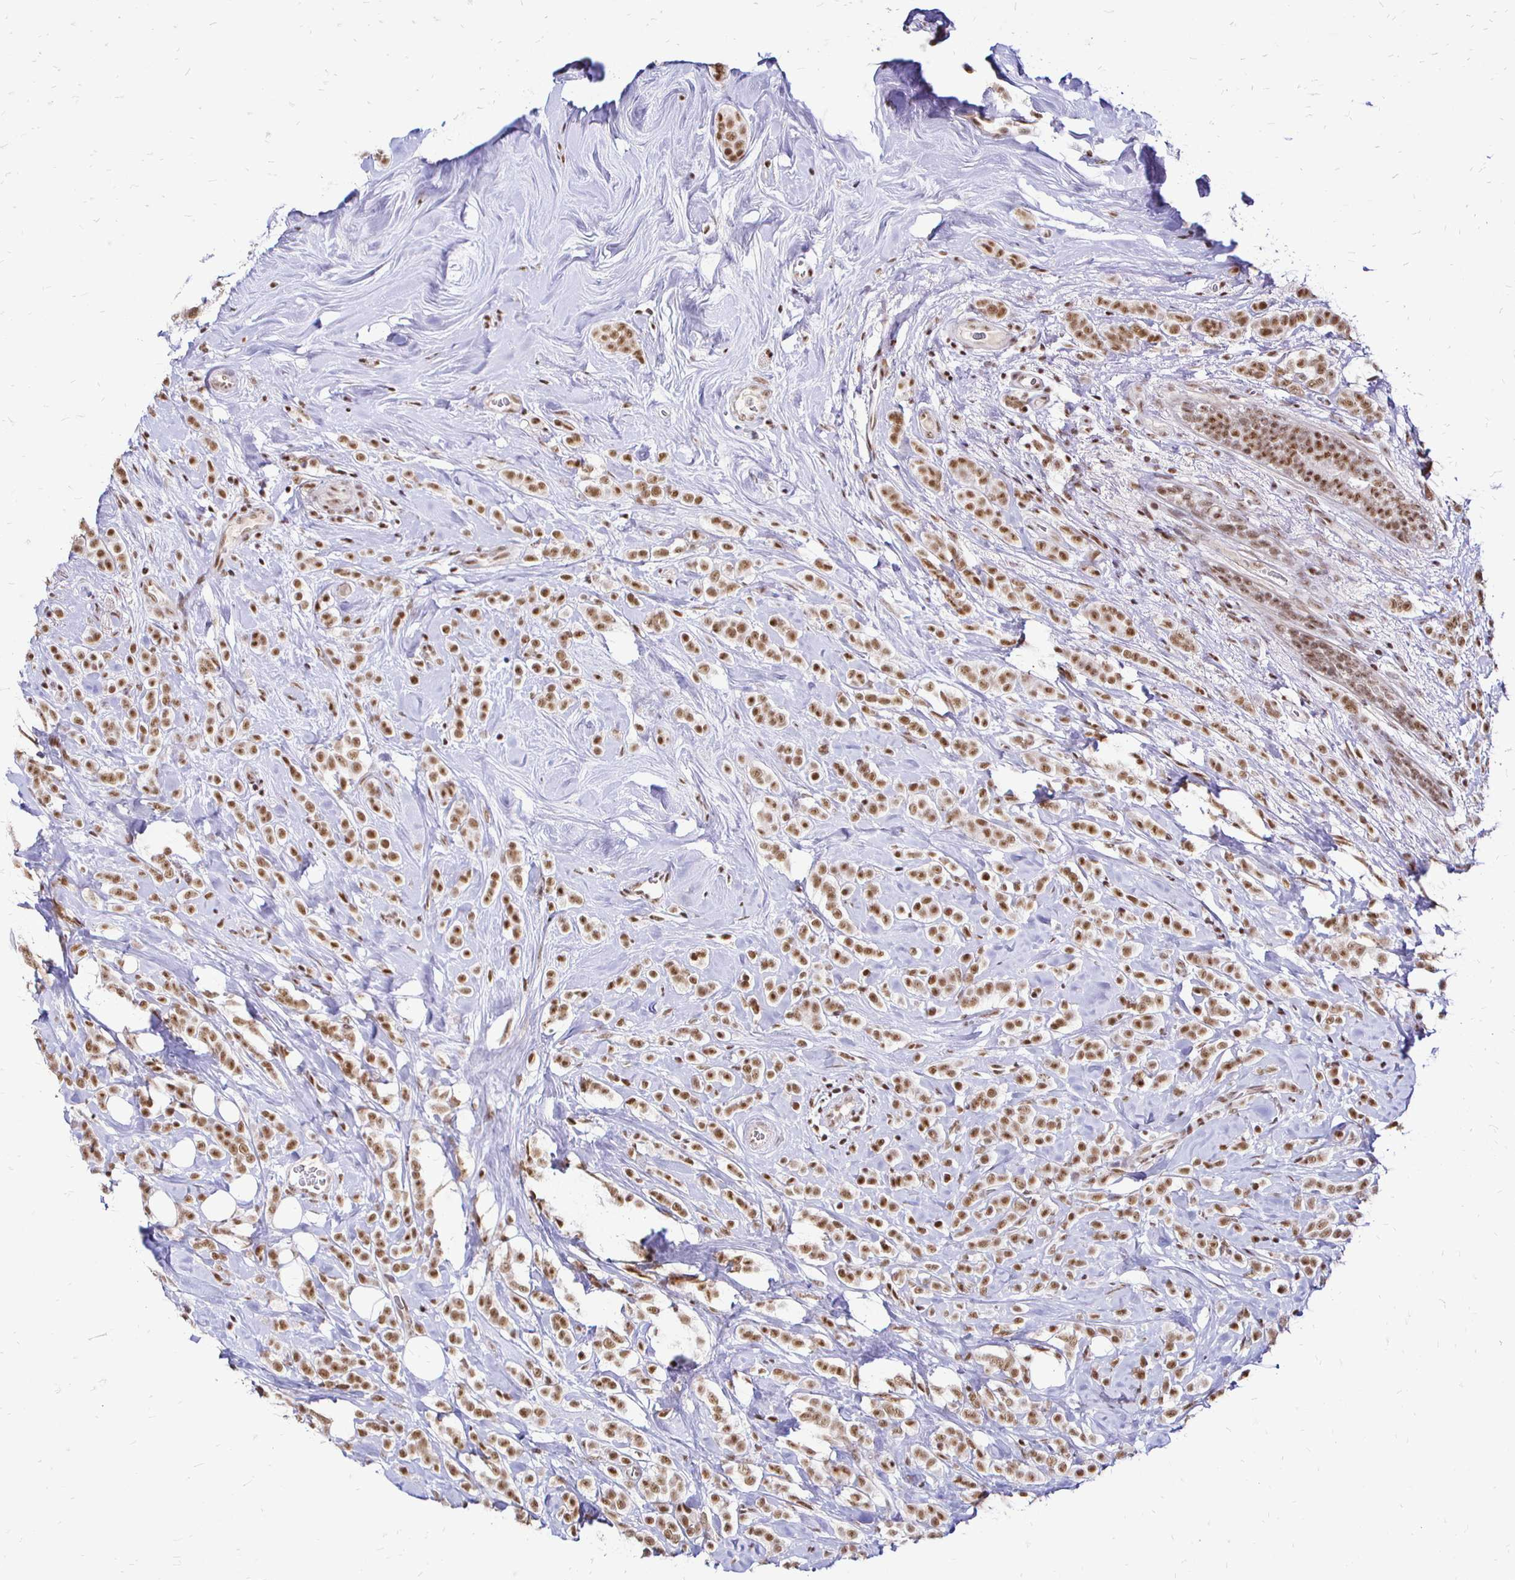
{"staining": {"intensity": "moderate", "quantity": ">75%", "location": "nuclear"}, "tissue": "breast cancer", "cell_type": "Tumor cells", "image_type": "cancer", "snomed": [{"axis": "morphology", "description": "Lobular carcinoma"}, {"axis": "topography", "description": "Breast"}], "caption": "Moderate nuclear protein expression is identified in approximately >75% of tumor cells in breast cancer.", "gene": "SIN3A", "patient": {"sex": "female", "age": 49}}